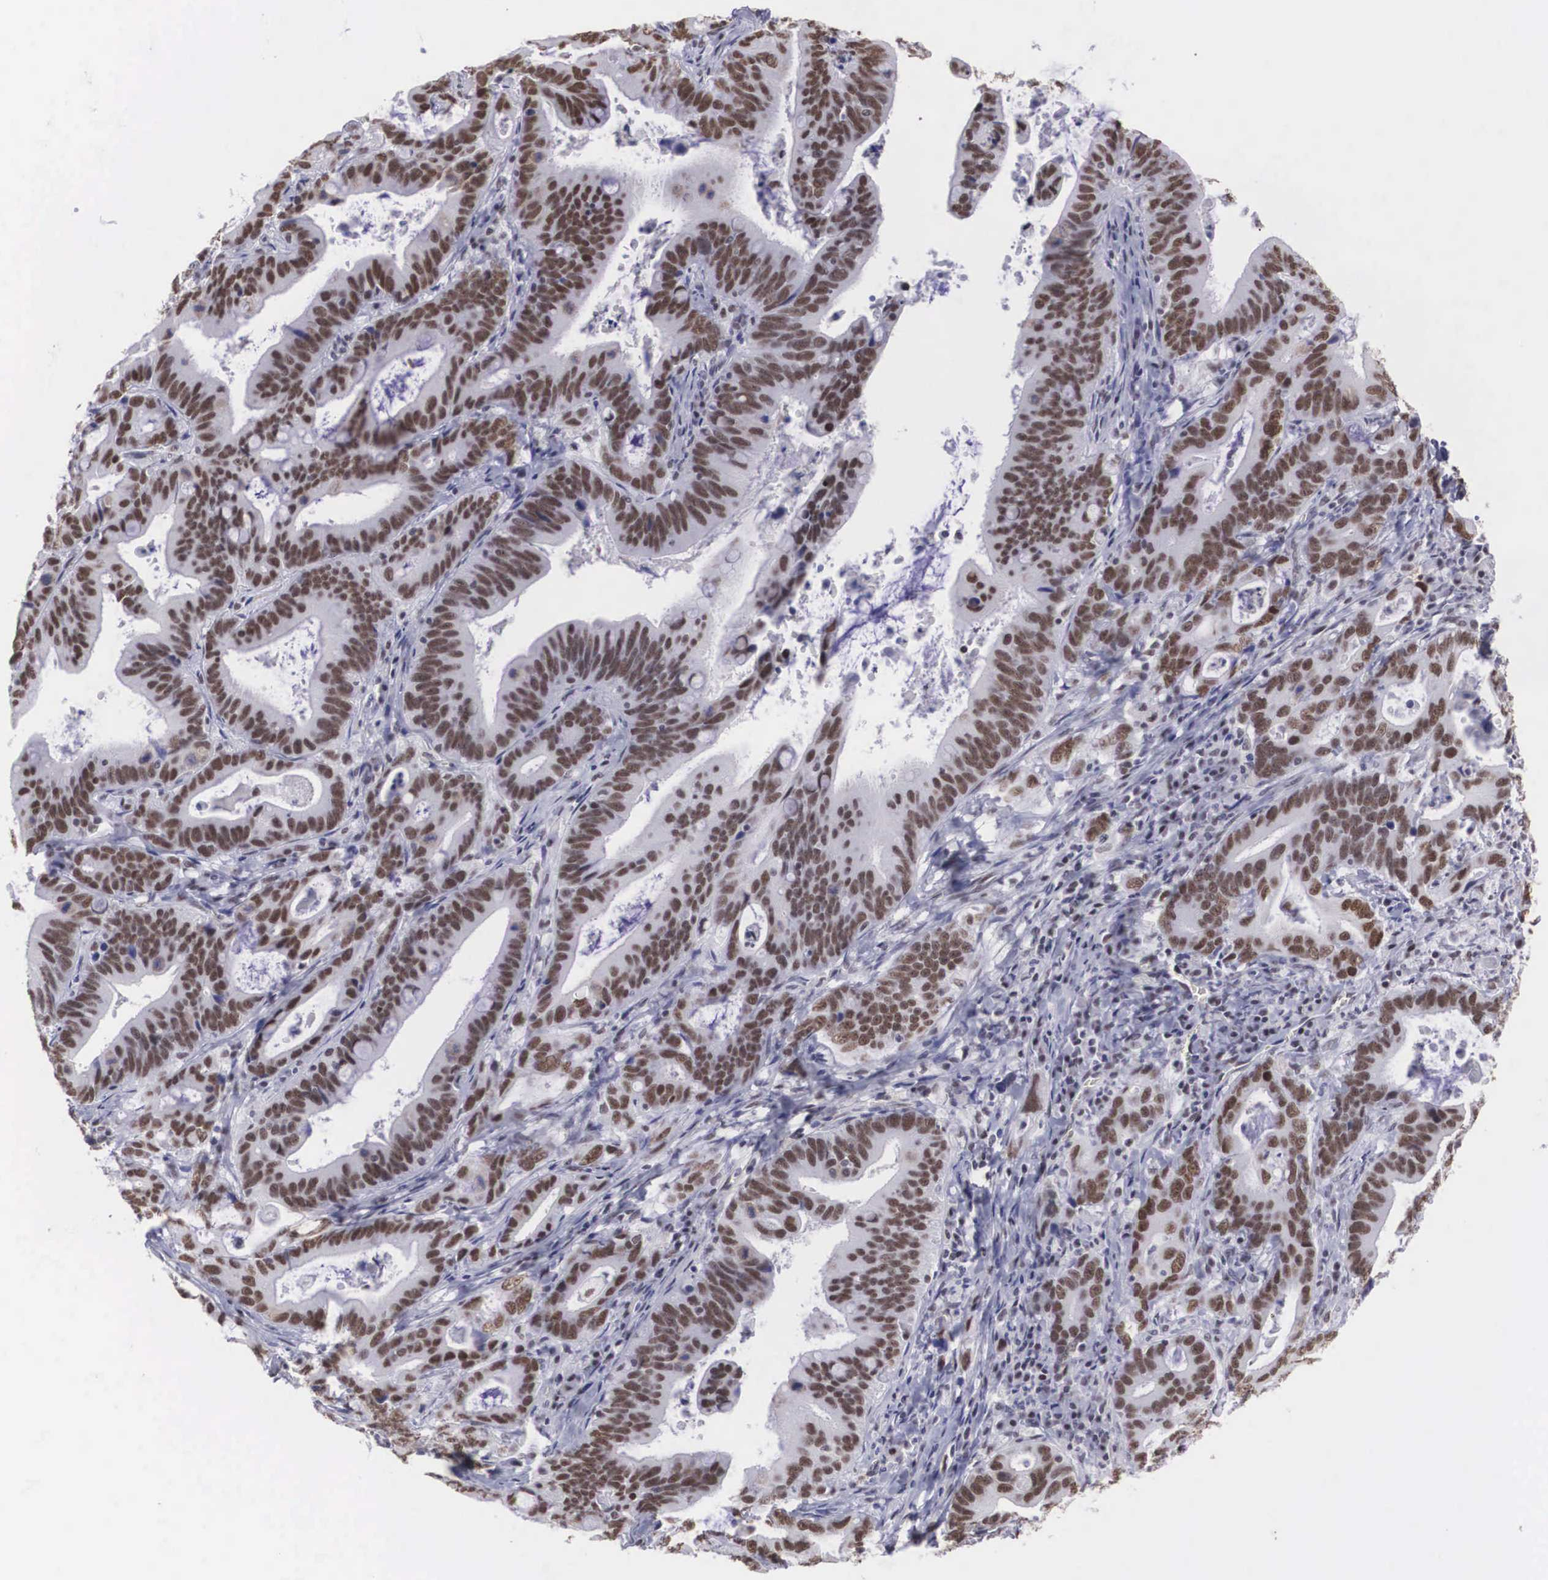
{"staining": {"intensity": "moderate", "quantity": ">75%", "location": "nuclear"}, "tissue": "stomach cancer", "cell_type": "Tumor cells", "image_type": "cancer", "snomed": [{"axis": "morphology", "description": "Adenocarcinoma, NOS"}, {"axis": "topography", "description": "Stomach, upper"}], "caption": "Adenocarcinoma (stomach) stained with a brown dye exhibits moderate nuclear positive positivity in approximately >75% of tumor cells.", "gene": "CSTF2", "patient": {"sex": "male", "age": 63}}